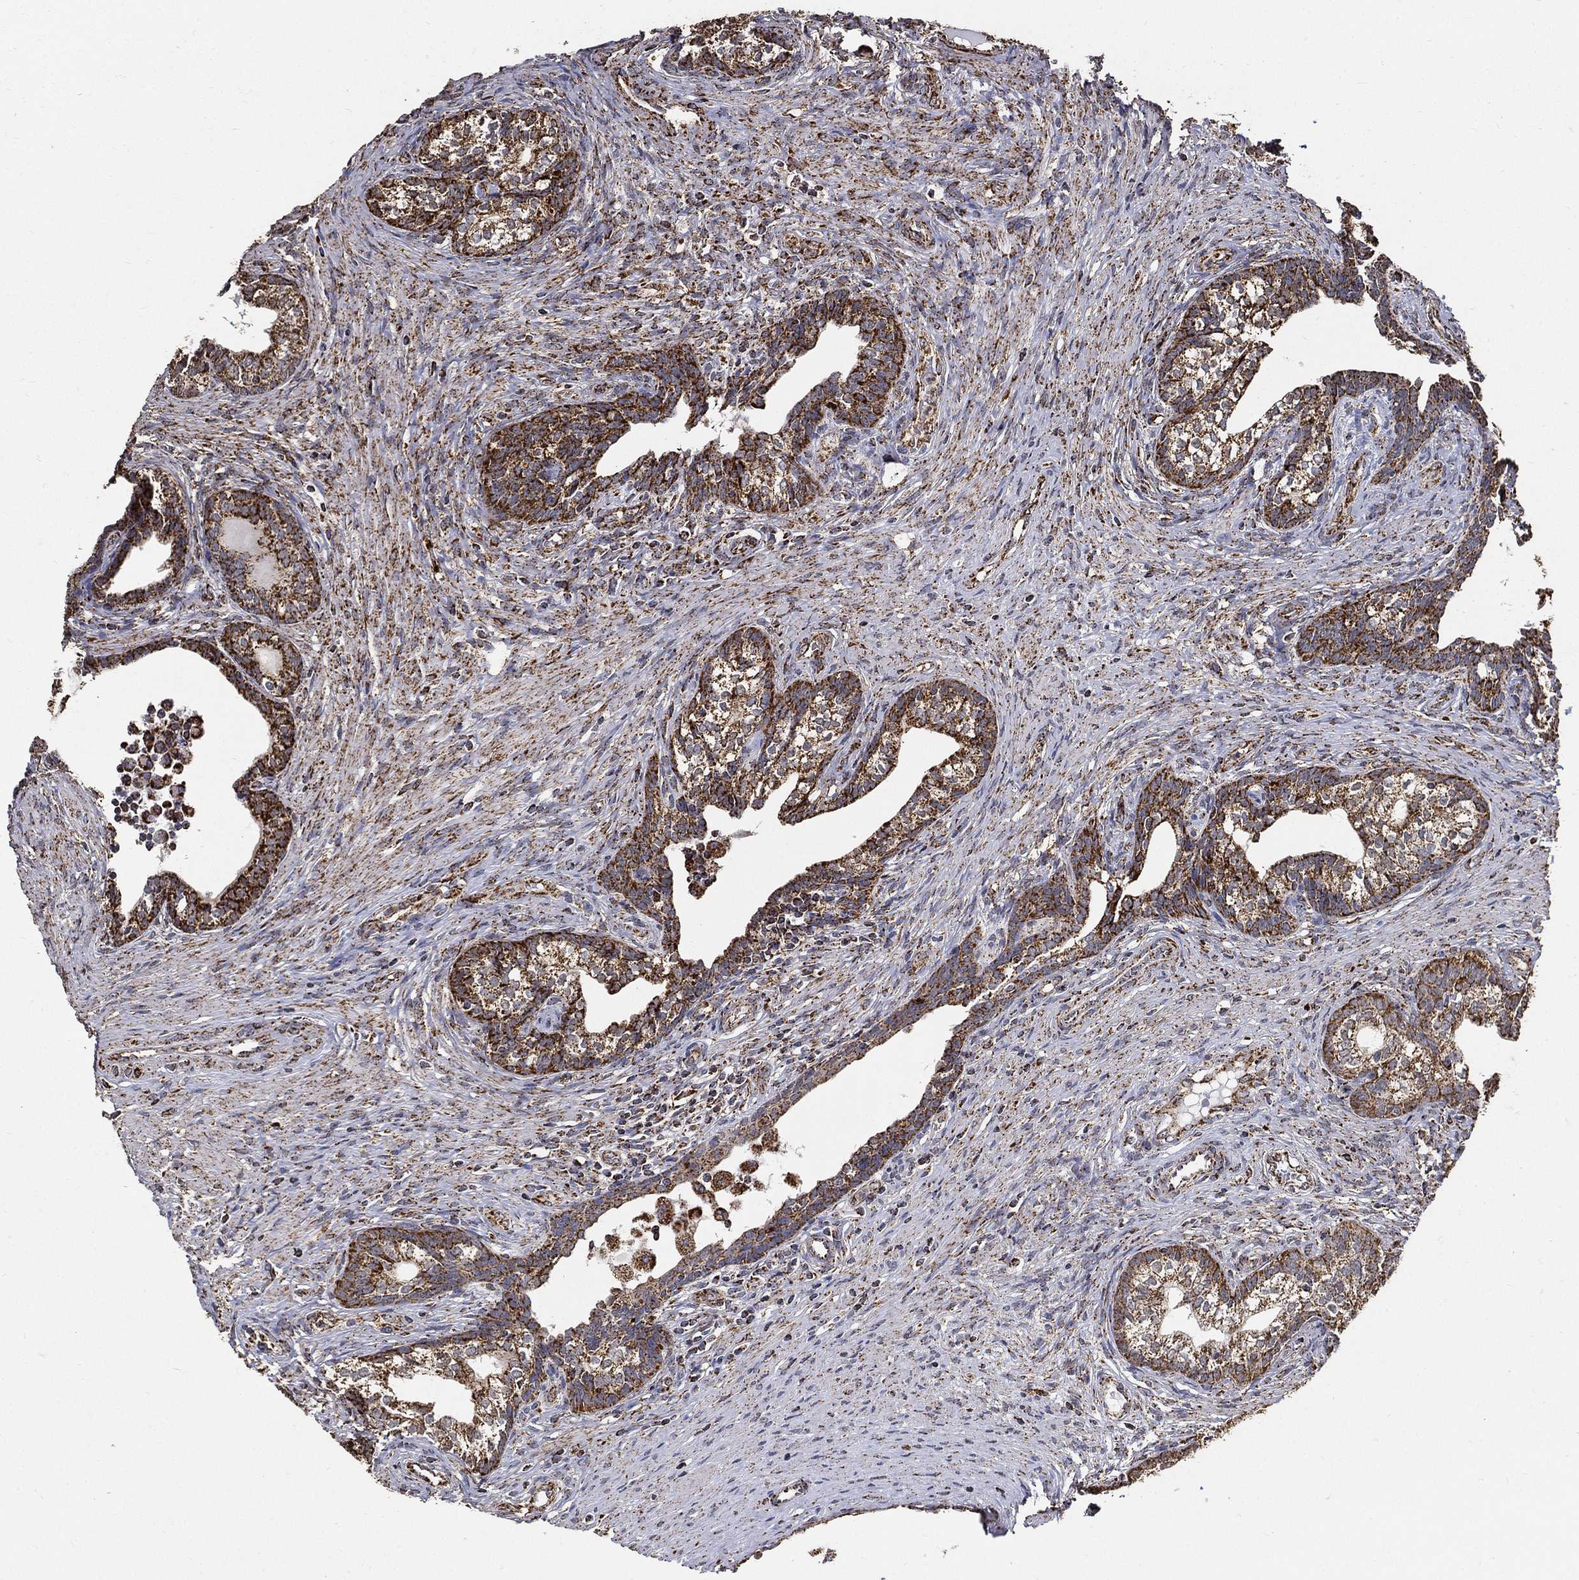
{"staining": {"intensity": "strong", "quantity": ">75%", "location": "cytoplasmic/membranous"}, "tissue": "prostate cancer", "cell_type": "Tumor cells", "image_type": "cancer", "snomed": [{"axis": "morphology", "description": "Adenocarcinoma, NOS"}, {"axis": "morphology", "description": "Adenocarcinoma, High grade"}, {"axis": "topography", "description": "Prostate"}], "caption": "High-power microscopy captured an immunohistochemistry image of prostate cancer, revealing strong cytoplasmic/membranous expression in about >75% of tumor cells.", "gene": "NDUFAB1", "patient": {"sex": "male", "age": 61}}